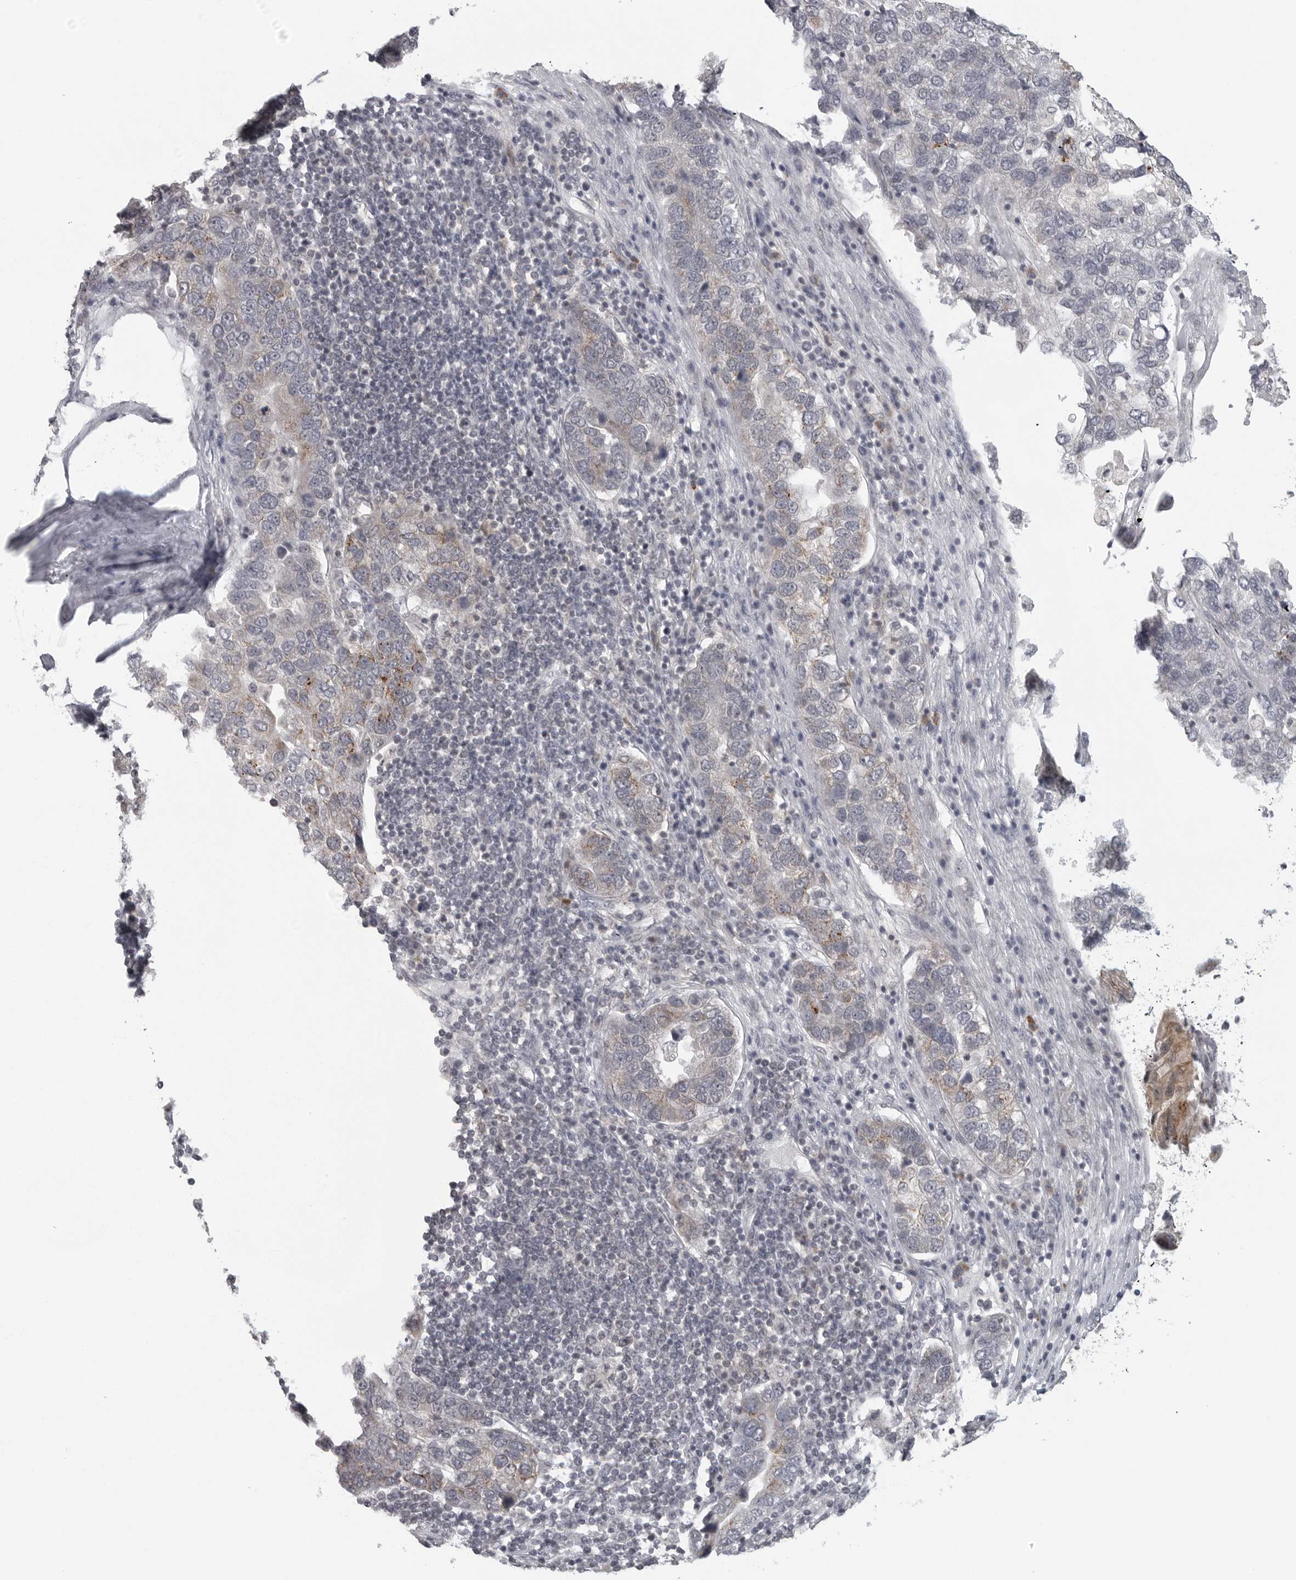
{"staining": {"intensity": "moderate", "quantity": "25%-75%", "location": "cytoplasmic/membranous"}, "tissue": "pancreatic cancer", "cell_type": "Tumor cells", "image_type": "cancer", "snomed": [{"axis": "morphology", "description": "Adenocarcinoma, NOS"}, {"axis": "topography", "description": "Pancreas"}], "caption": "Protein expression analysis of human adenocarcinoma (pancreatic) reveals moderate cytoplasmic/membranous staining in approximately 25%-75% of tumor cells. (DAB (3,3'-diaminobenzidine) = brown stain, brightfield microscopy at high magnification).", "gene": "TUT4", "patient": {"sex": "female", "age": 61}}